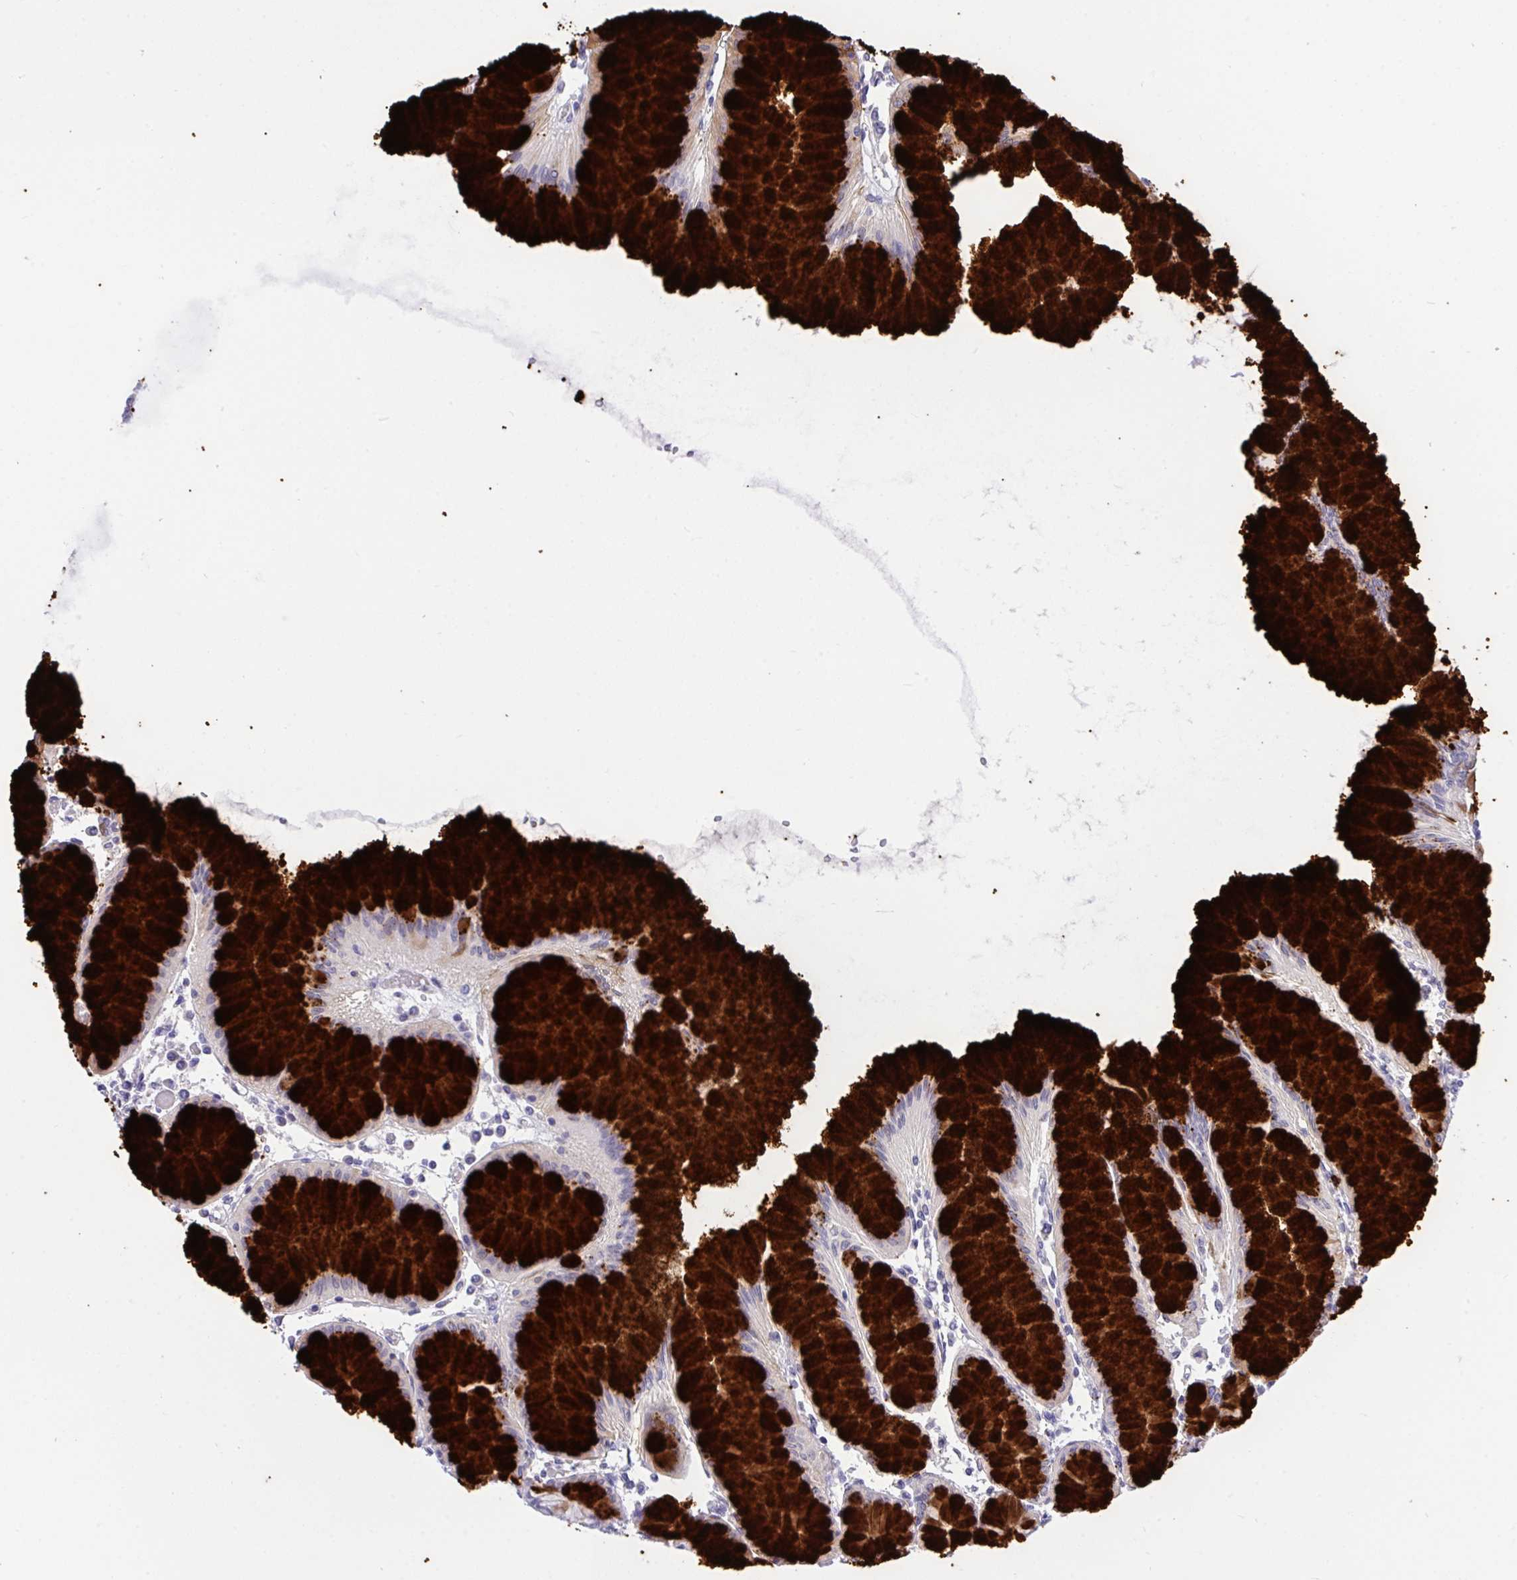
{"staining": {"intensity": "strong", "quantity": "25%-75%", "location": "cytoplasmic/membranous"}, "tissue": "stomach", "cell_type": "Glandular cells", "image_type": "normal", "snomed": [{"axis": "morphology", "description": "Normal tissue, NOS"}, {"axis": "topography", "description": "Stomach"}], "caption": "The histopathology image displays immunohistochemical staining of unremarkable stomach. There is strong cytoplasmic/membranous positivity is present in approximately 25%-75% of glandular cells. (brown staining indicates protein expression, while blue staining denotes nuclei).", "gene": "WDR97", "patient": {"sex": "female", "age": 57}}